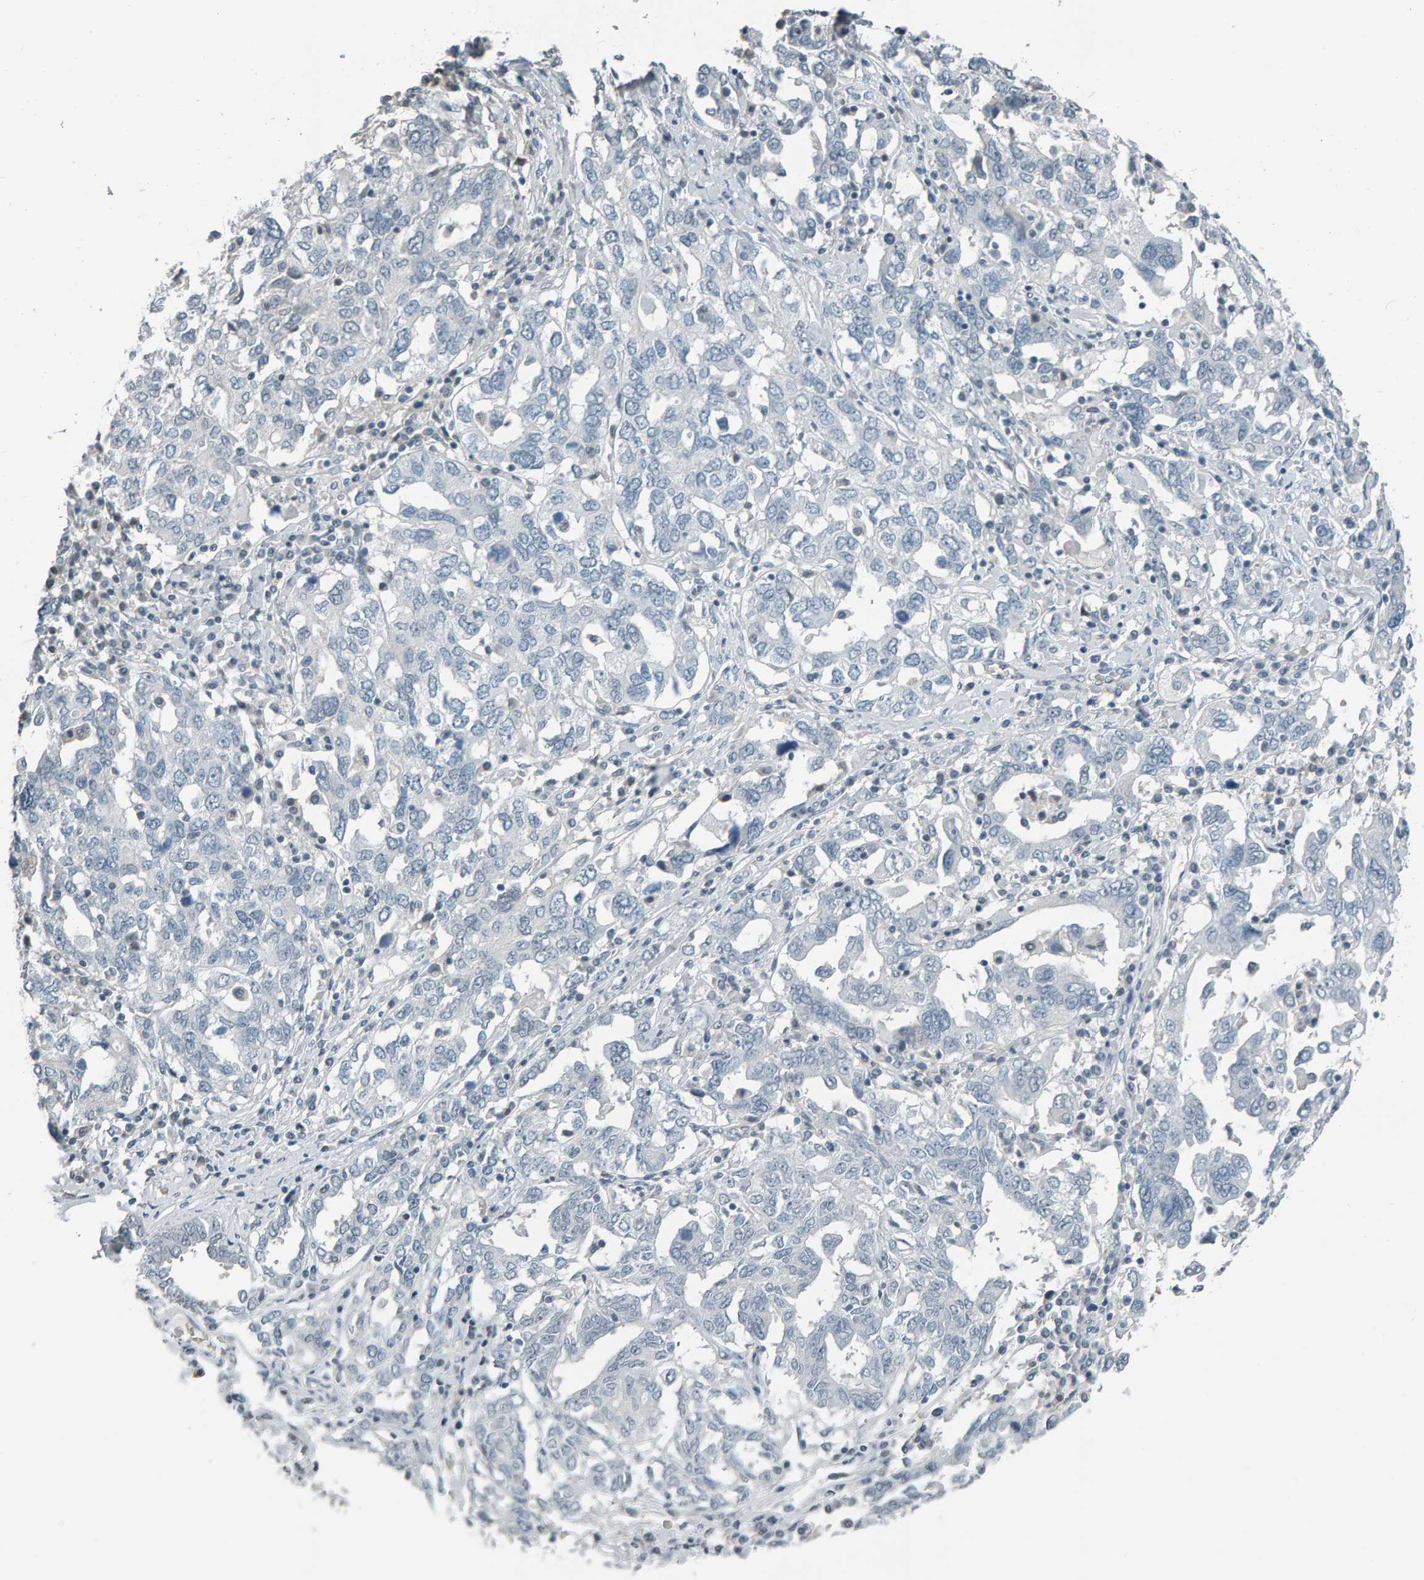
{"staining": {"intensity": "negative", "quantity": "none", "location": "none"}, "tissue": "ovarian cancer", "cell_type": "Tumor cells", "image_type": "cancer", "snomed": [{"axis": "morphology", "description": "Carcinoma, endometroid"}, {"axis": "topography", "description": "Ovary"}], "caption": "Tumor cells are negative for brown protein staining in ovarian cancer. (Stains: DAB IHC with hematoxylin counter stain, Microscopy: brightfield microscopy at high magnification).", "gene": "PYY", "patient": {"sex": "female", "age": 62}}